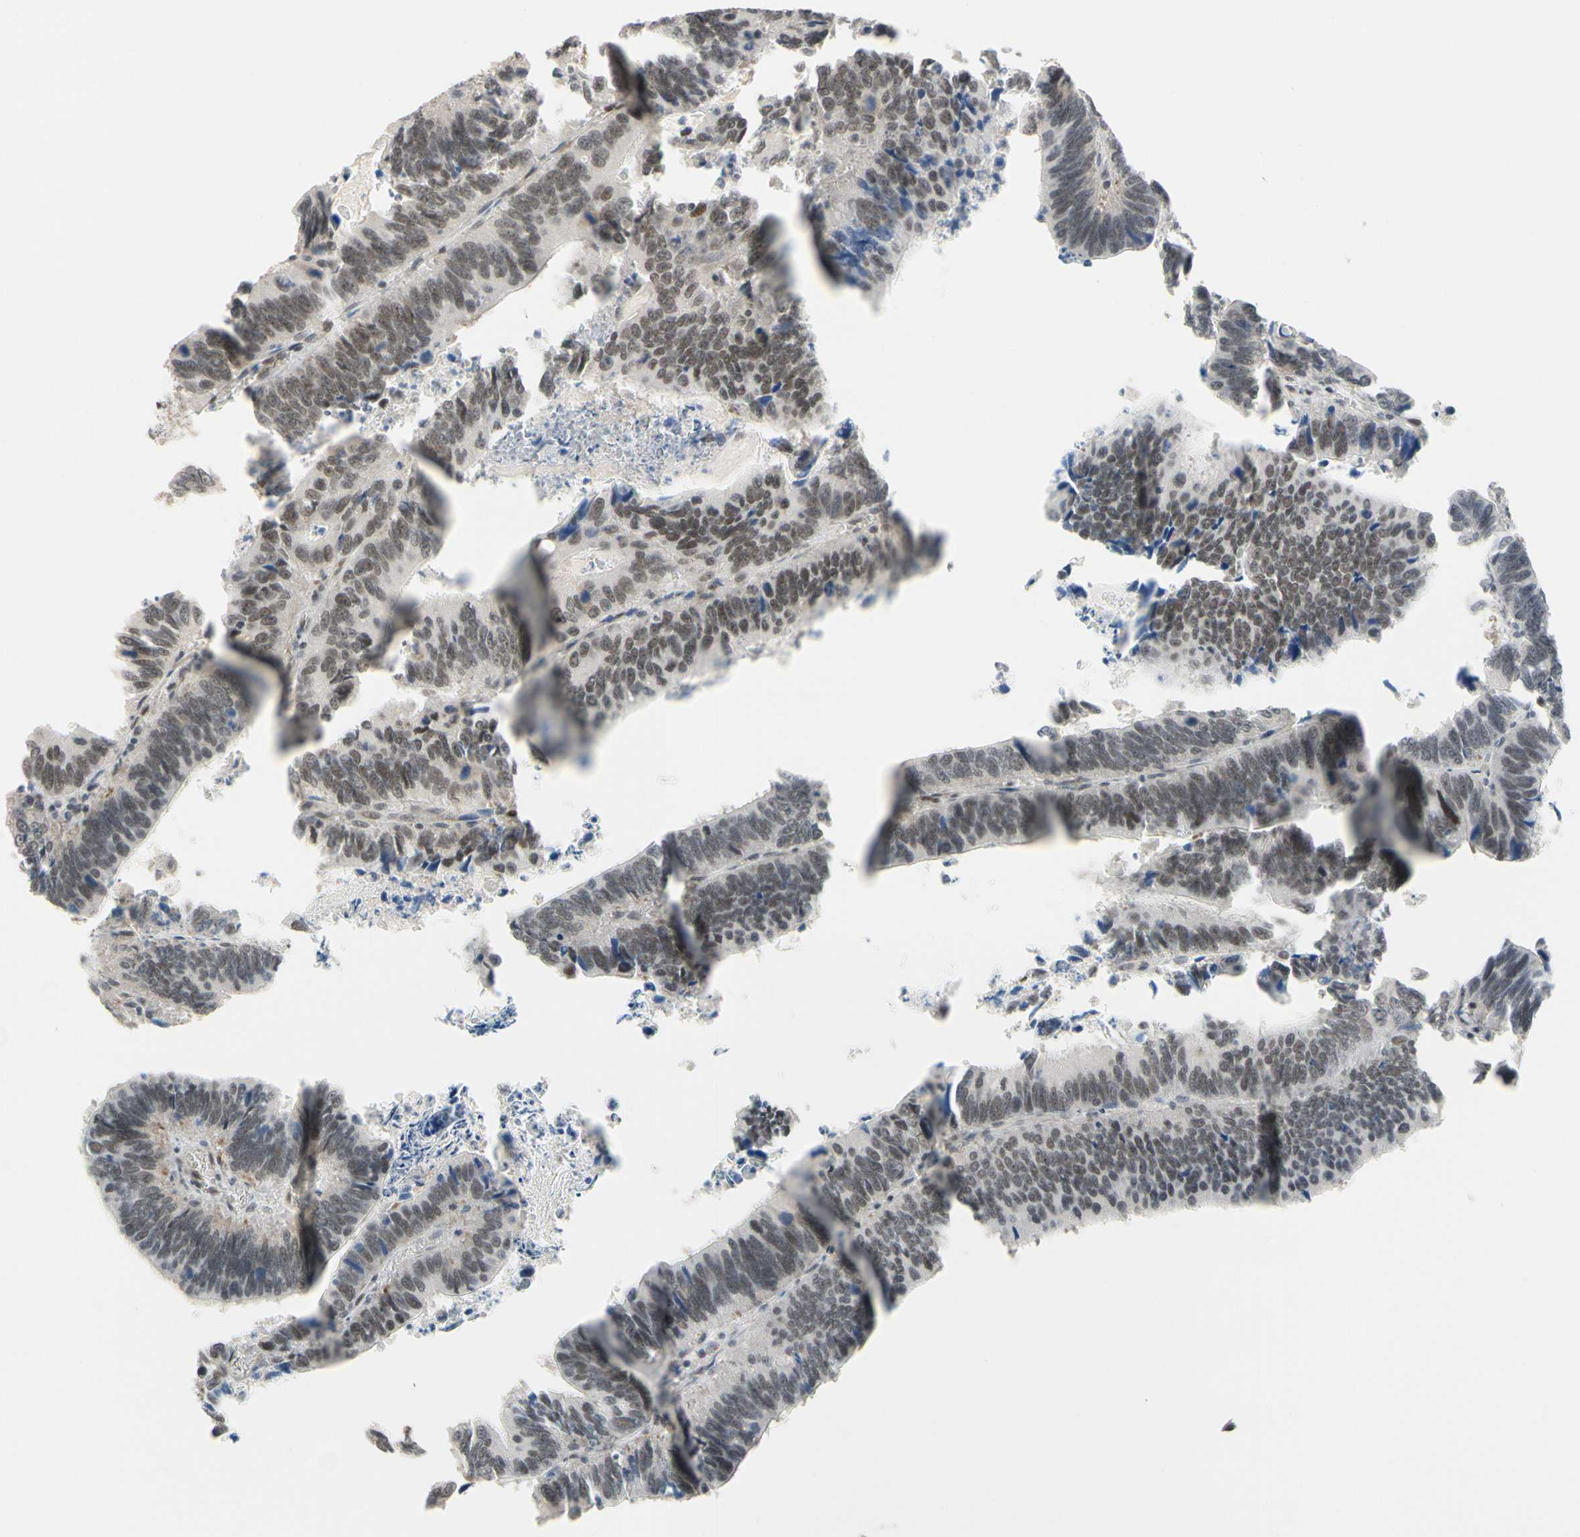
{"staining": {"intensity": "weak", "quantity": "25%-75%", "location": "nuclear"}, "tissue": "colorectal cancer", "cell_type": "Tumor cells", "image_type": "cancer", "snomed": [{"axis": "morphology", "description": "Adenocarcinoma, NOS"}, {"axis": "topography", "description": "Colon"}], "caption": "About 25%-75% of tumor cells in human colorectal cancer (adenocarcinoma) demonstrate weak nuclear protein positivity as visualized by brown immunohistochemical staining.", "gene": "TAF4", "patient": {"sex": "male", "age": 72}}